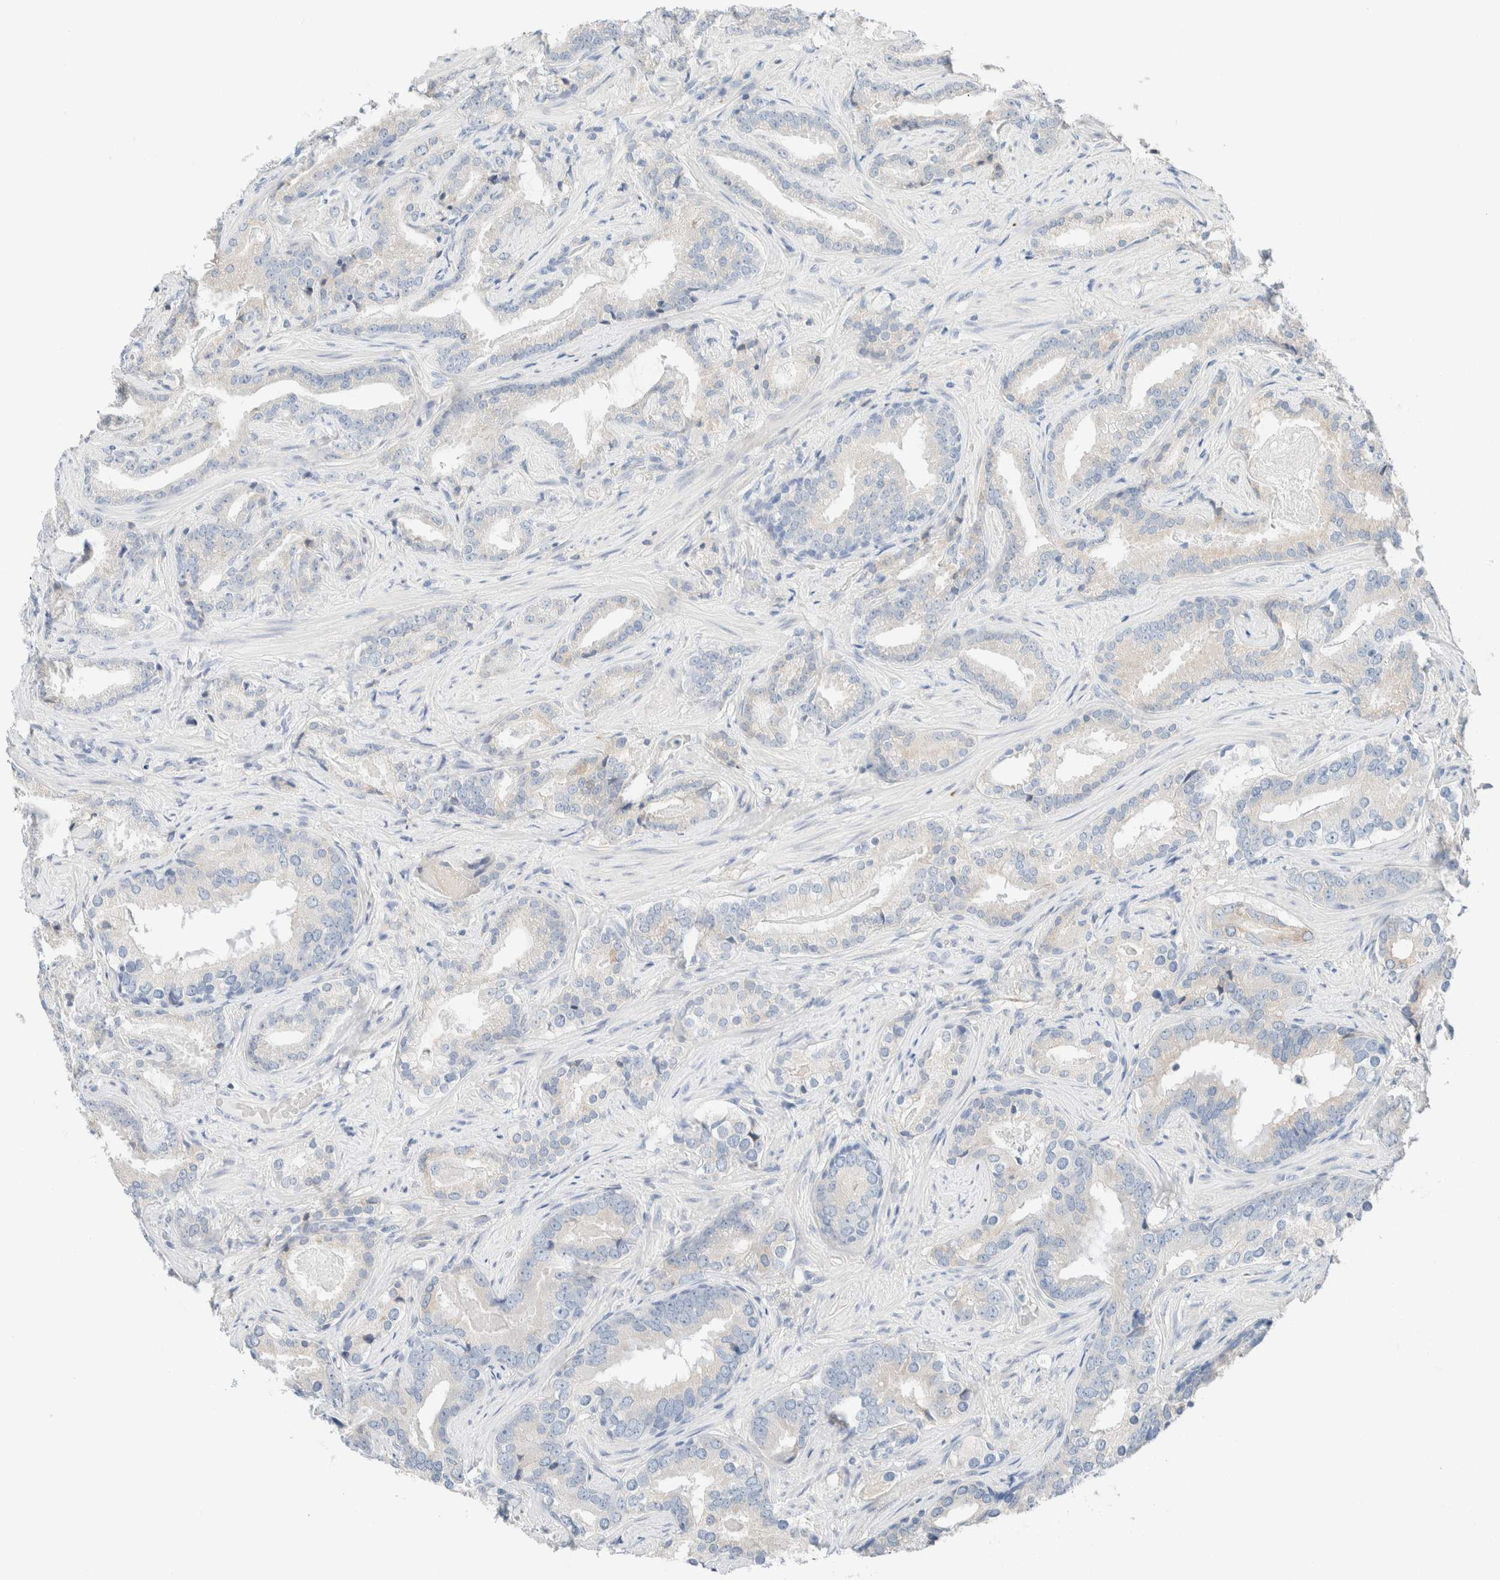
{"staining": {"intensity": "negative", "quantity": "none", "location": "none"}, "tissue": "prostate cancer", "cell_type": "Tumor cells", "image_type": "cancer", "snomed": [{"axis": "morphology", "description": "Adenocarcinoma, Low grade"}, {"axis": "topography", "description": "Prostate"}], "caption": "High power microscopy histopathology image of an immunohistochemistry micrograph of prostate cancer (low-grade adenocarcinoma), revealing no significant positivity in tumor cells.", "gene": "PCM1", "patient": {"sex": "male", "age": 67}}